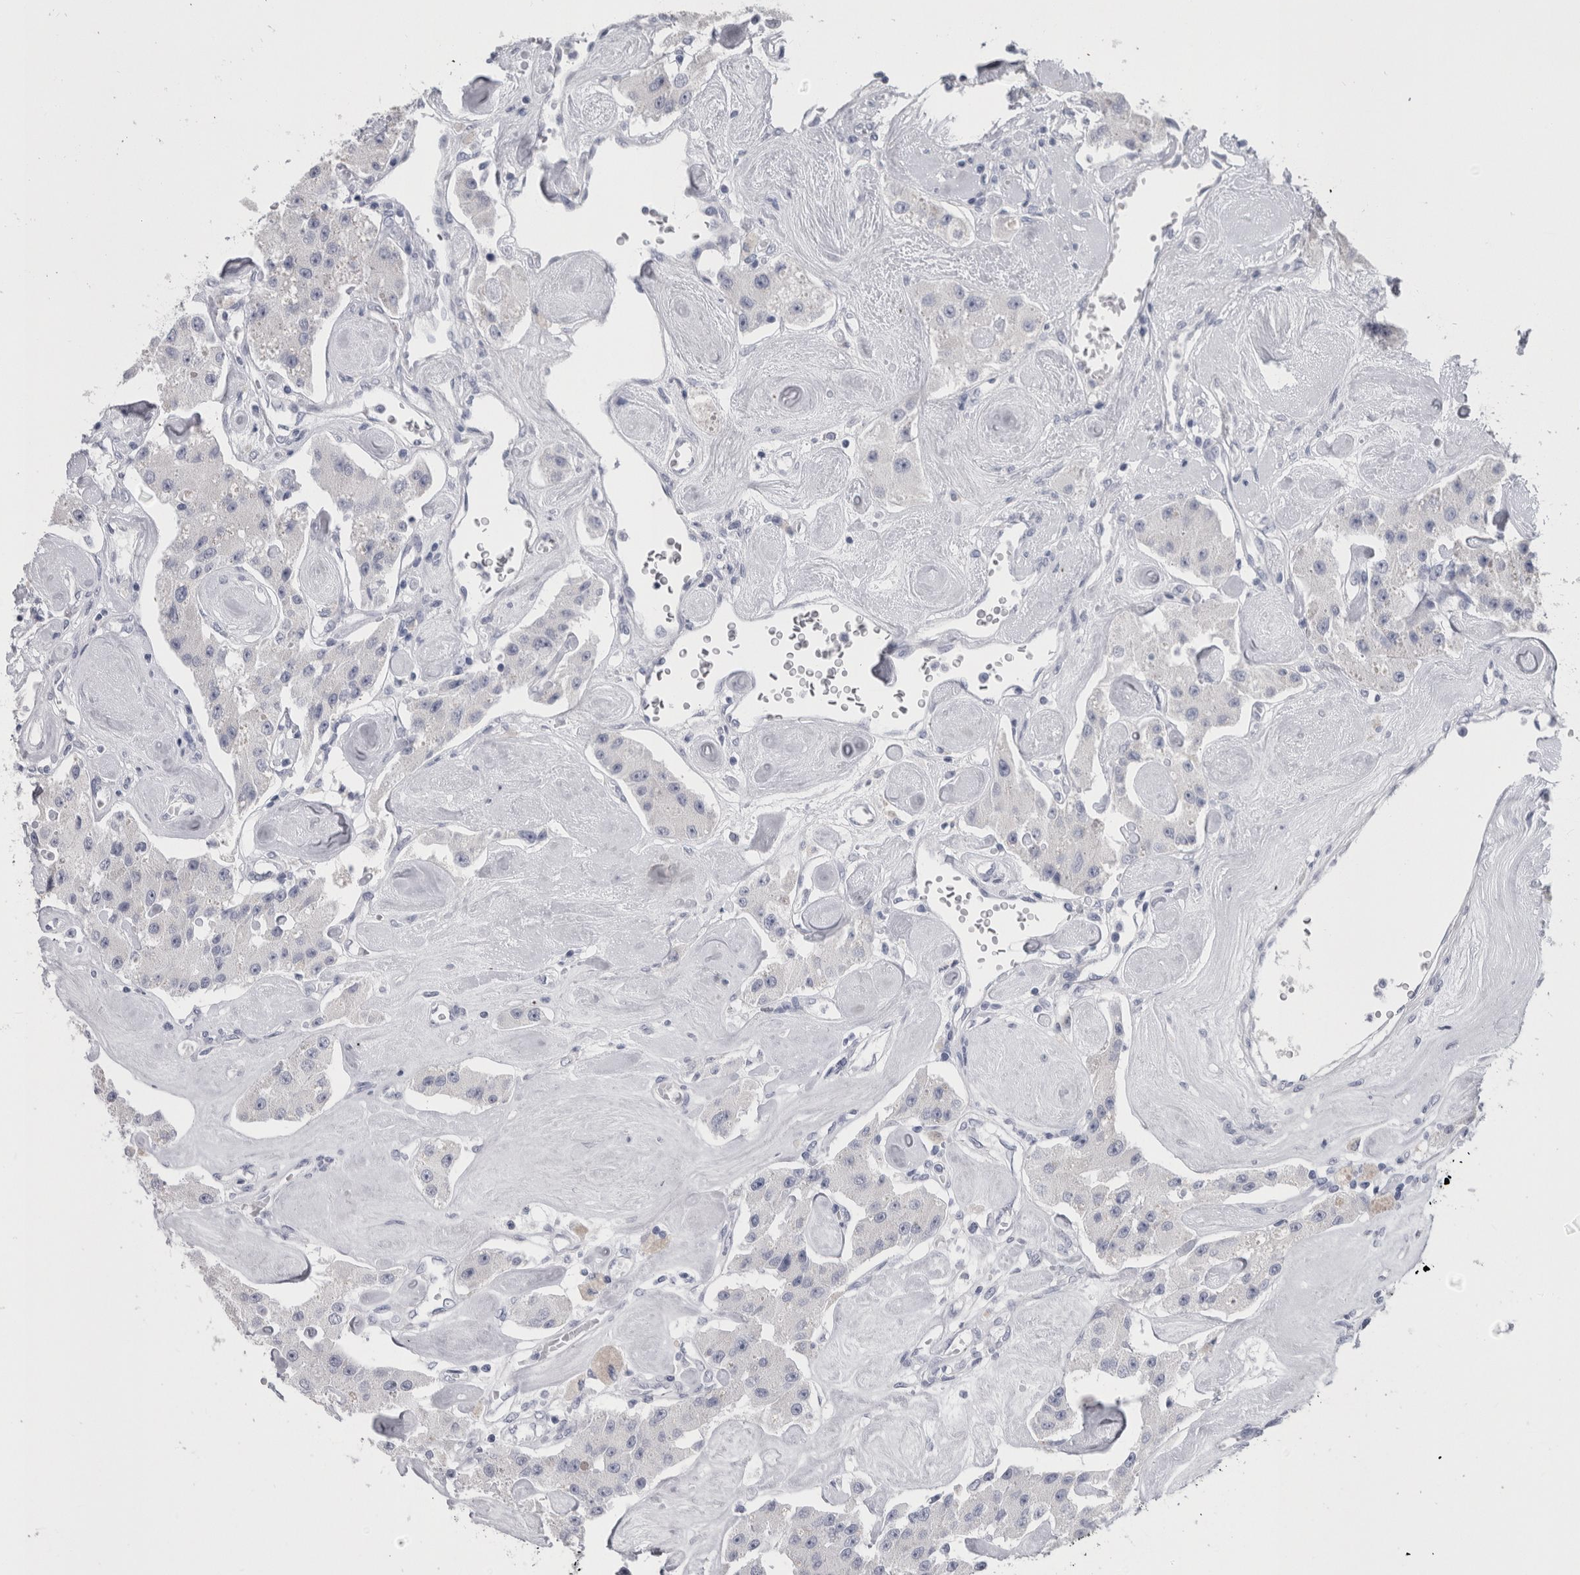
{"staining": {"intensity": "negative", "quantity": "none", "location": "none"}, "tissue": "carcinoid", "cell_type": "Tumor cells", "image_type": "cancer", "snomed": [{"axis": "morphology", "description": "Carcinoid, malignant, NOS"}, {"axis": "topography", "description": "Pancreas"}], "caption": "Carcinoid stained for a protein using immunohistochemistry (IHC) reveals no expression tumor cells.", "gene": "MSMB", "patient": {"sex": "male", "age": 41}}